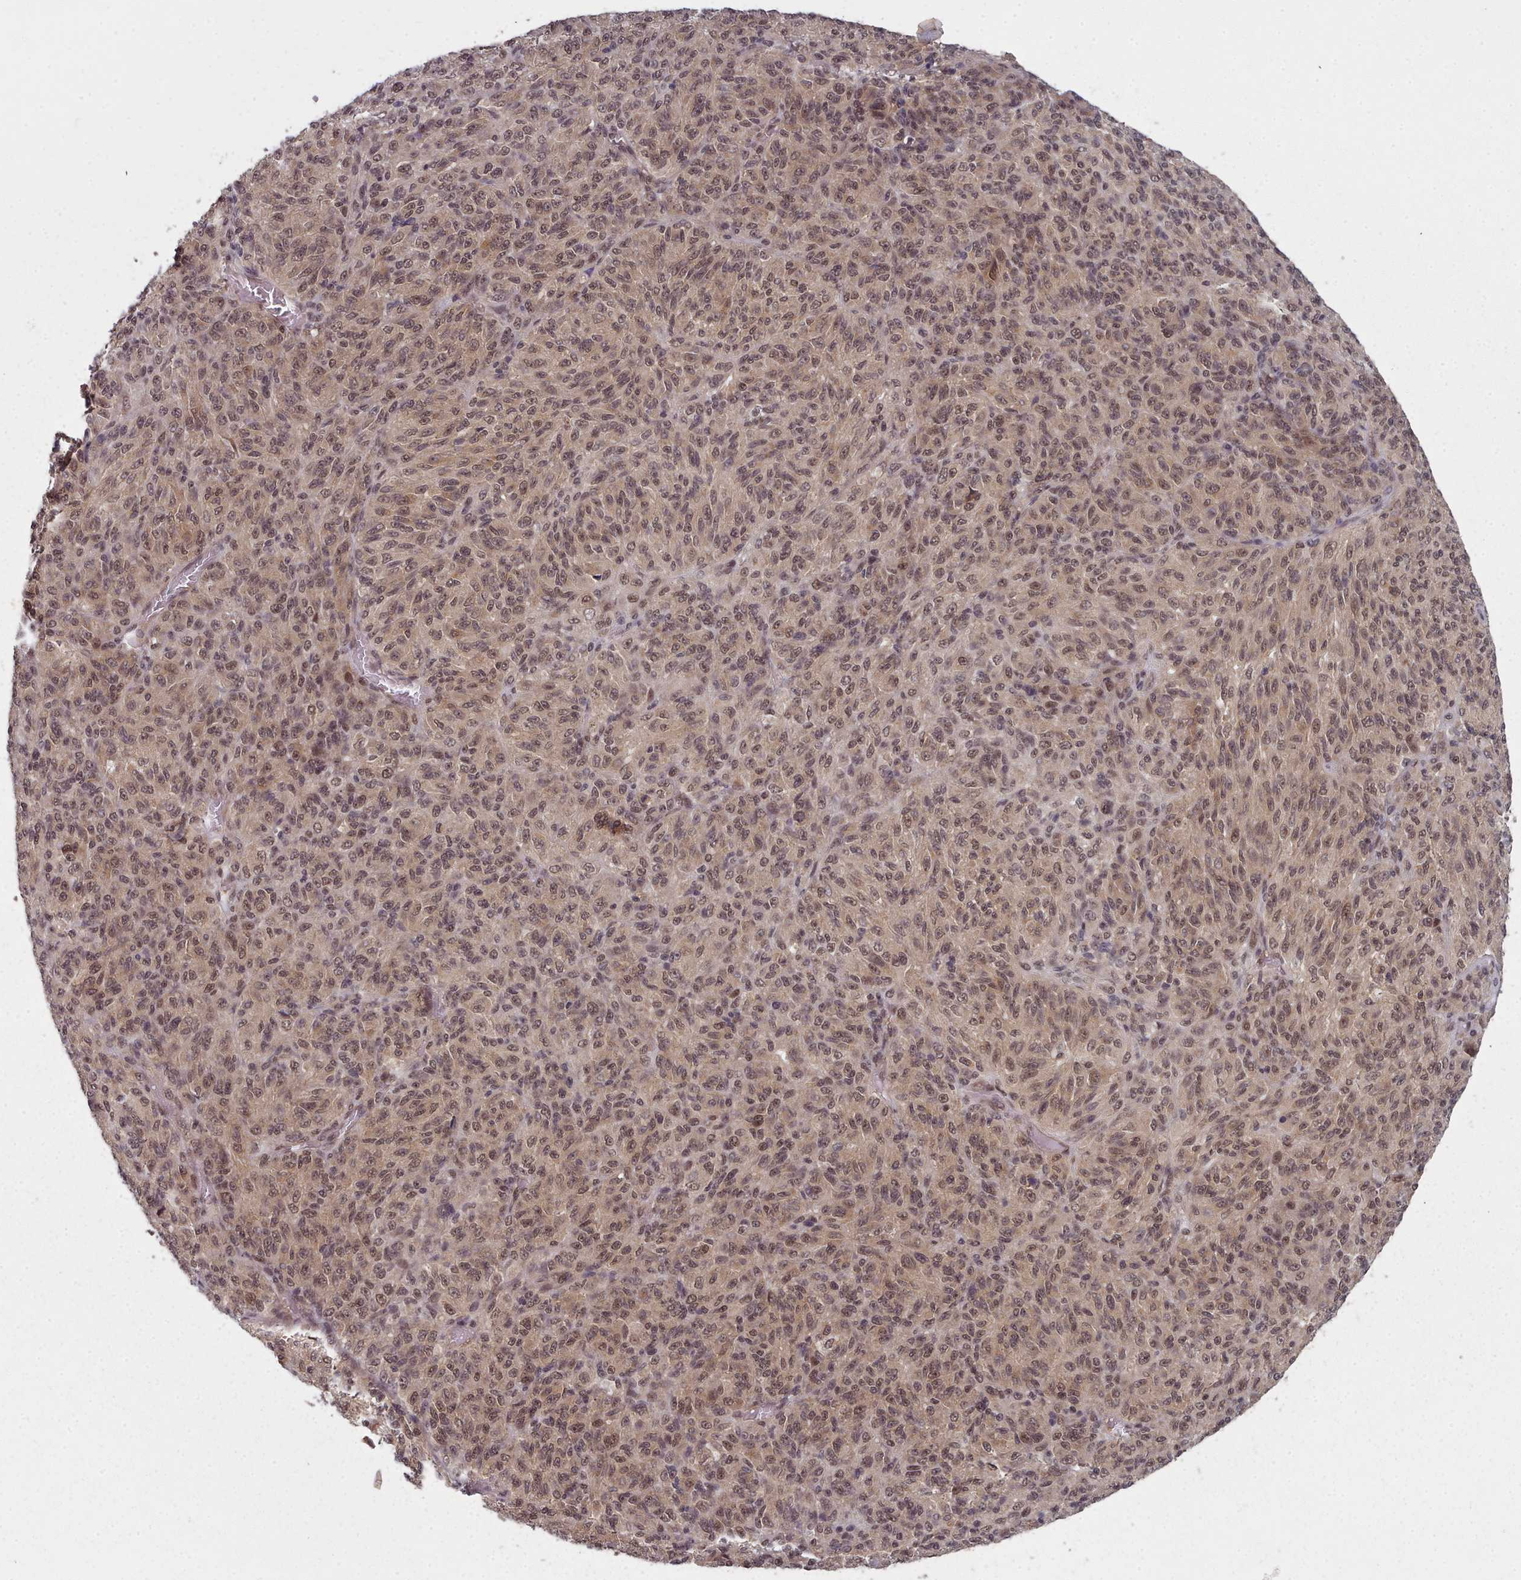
{"staining": {"intensity": "weak", "quantity": ">75%", "location": "cytoplasmic/membranous,nuclear"}, "tissue": "melanoma", "cell_type": "Tumor cells", "image_type": "cancer", "snomed": [{"axis": "morphology", "description": "Malignant melanoma, Metastatic site"}, {"axis": "topography", "description": "Brain"}], "caption": "Immunohistochemical staining of human malignant melanoma (metastatic site) exhibits weak cytoplasmic/membranous and nuclear protein staining in about >75% of tumor cells.", "gene": "DHX8", "patient": {"sex": "female", "age": 56}}